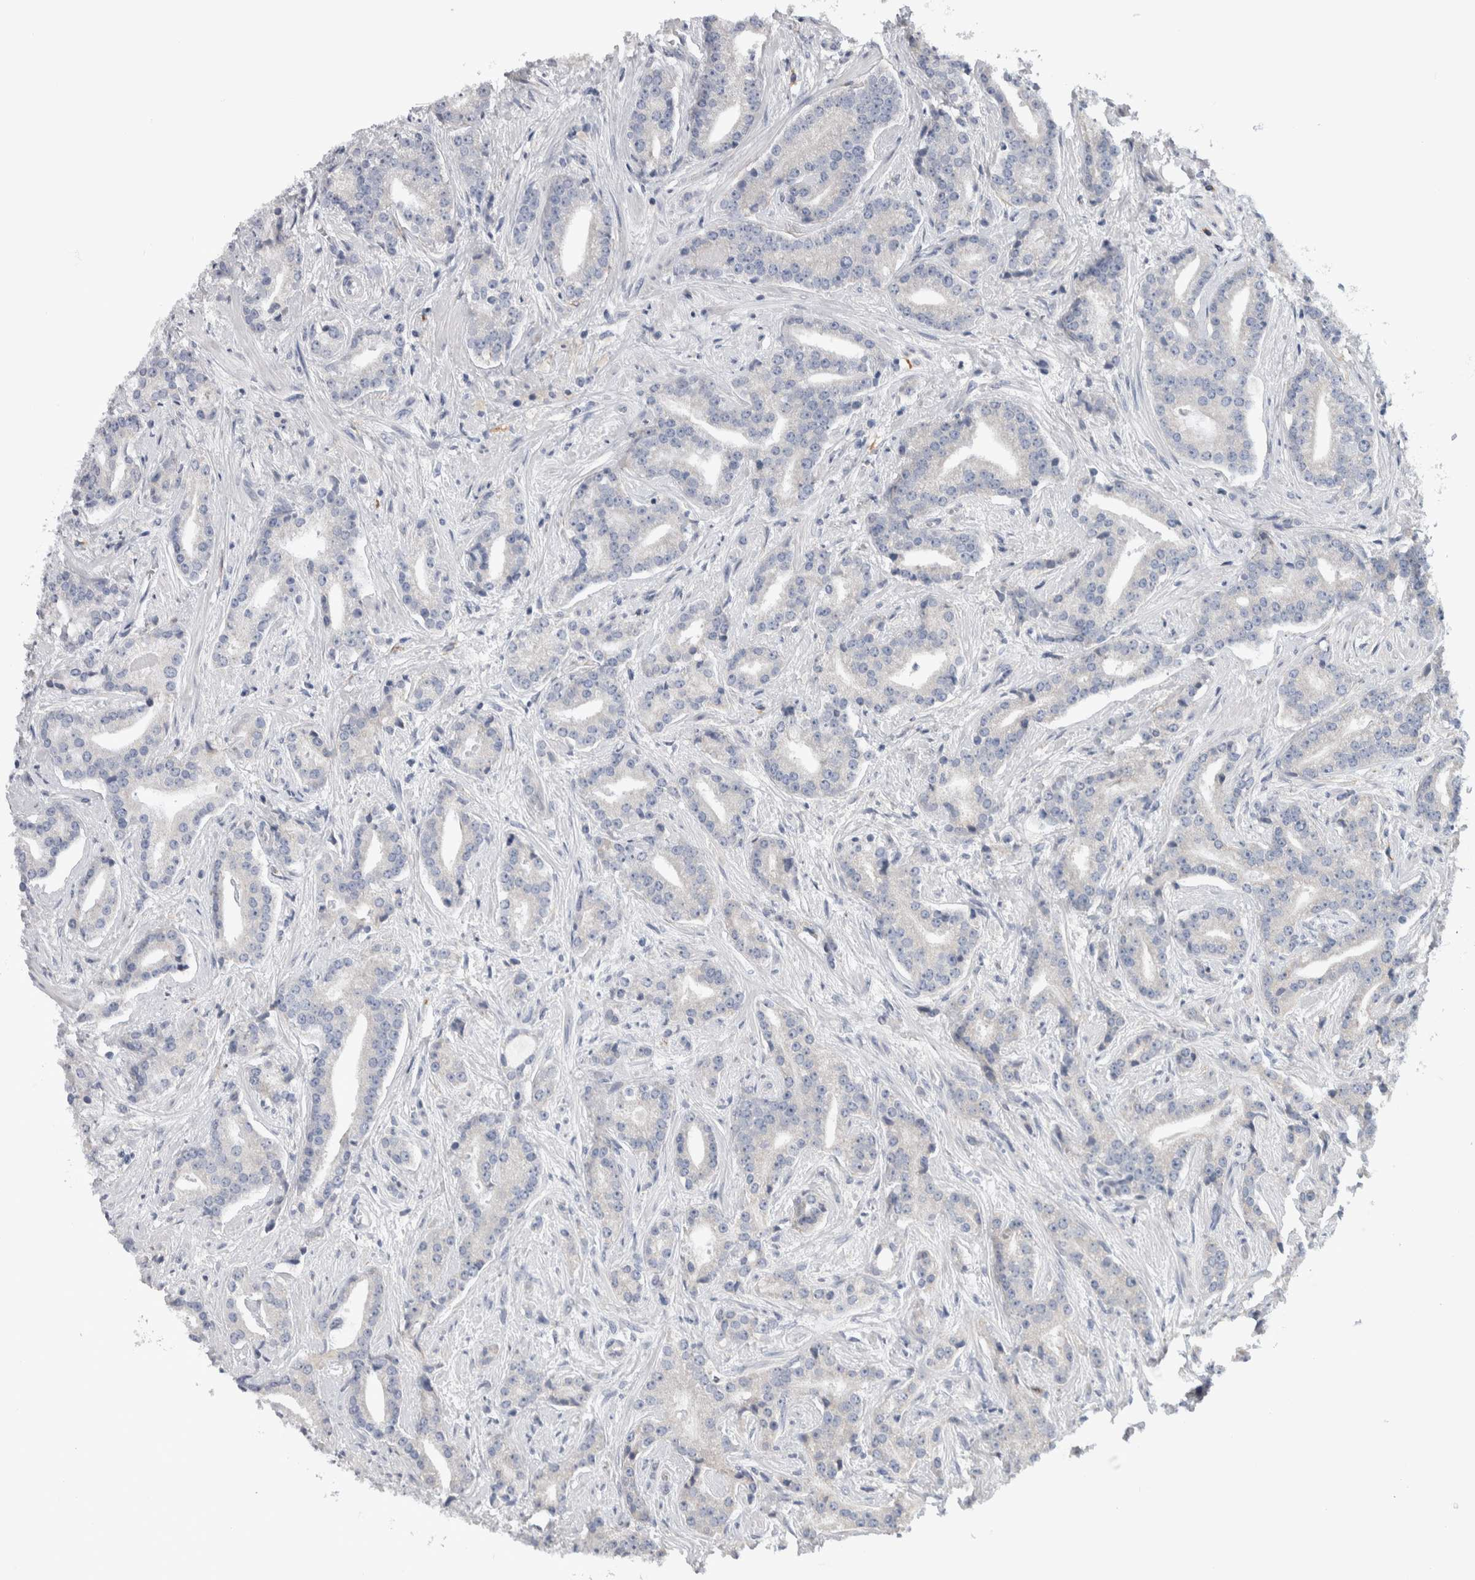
{"staining": {"intensity": "negative", "quantity": "none", "location": "none"}, "tissue": "prostate cancer", "cell_type": "Tumor cells", "image_type": "cancer", "snomed": [{"axis": "morphology", "description": "Adenocarcinoma, Low grade"}, {"axis": "topography", "description": "Prostate"}], "caption": "IHC image of neoplastic tissue: human prostate low-grade adenocarcinoma stained with DAB reveals no significant protein positivity in tumor cells.", "gene": "IBTK", "patient": {"sex": "male", "age": 67}}